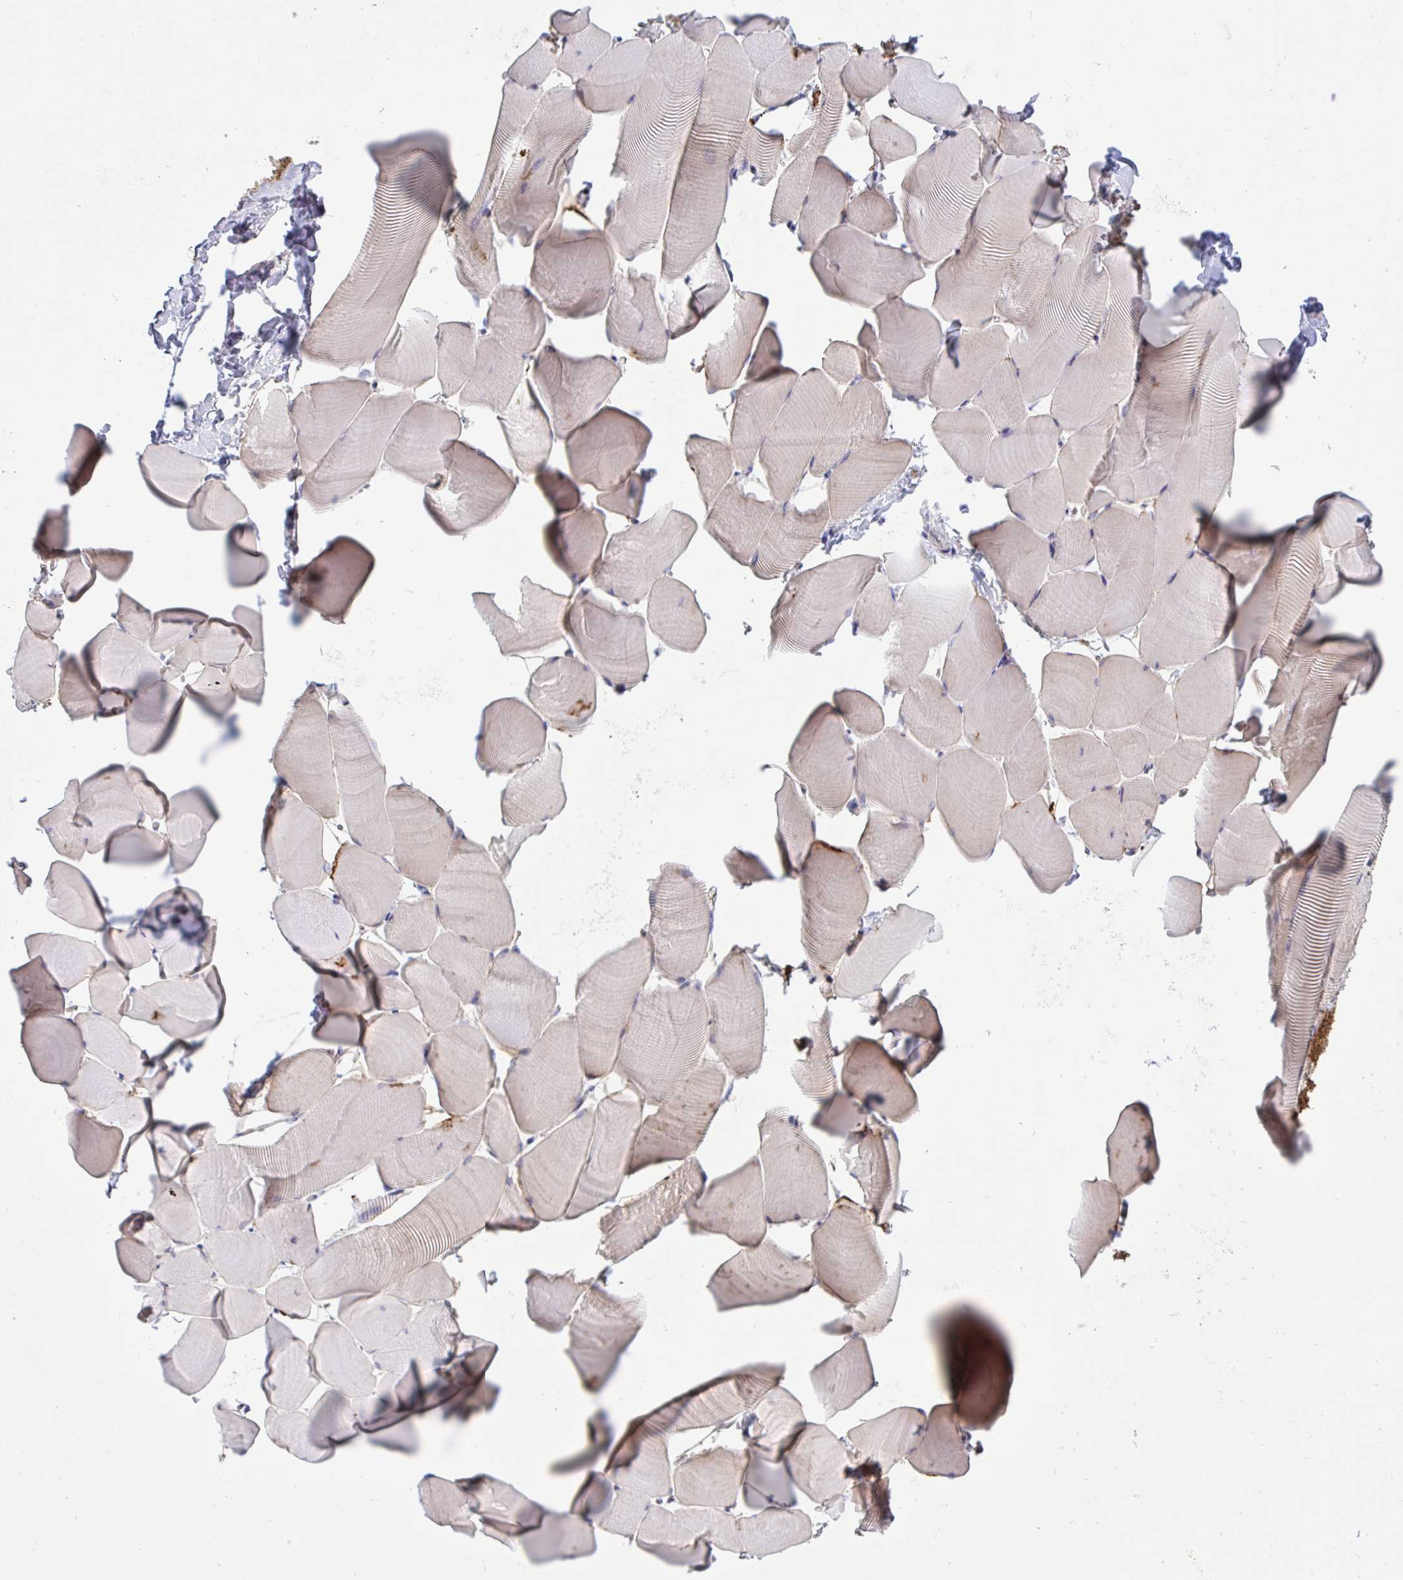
{"staining": {"intensity": "weak", "quantity": "<25%", "location": "cytoplasmic/membranous"}, "tissue": "skeletal muscle", "cell_type": "Myocytes", "image_type": "normal", "snomed": [{"axis": "morphology", "description": "Normal tissue, NOS"}, {"axis": "topography", "description": "Skeletal muscle"}], "caption": "Immunohistochemical staining of unremarkable human skeletal muscle exhibits no significant positivity in myocytes.", "gene": "NTN1", "patient": {"sex": "male", "age": 25}}